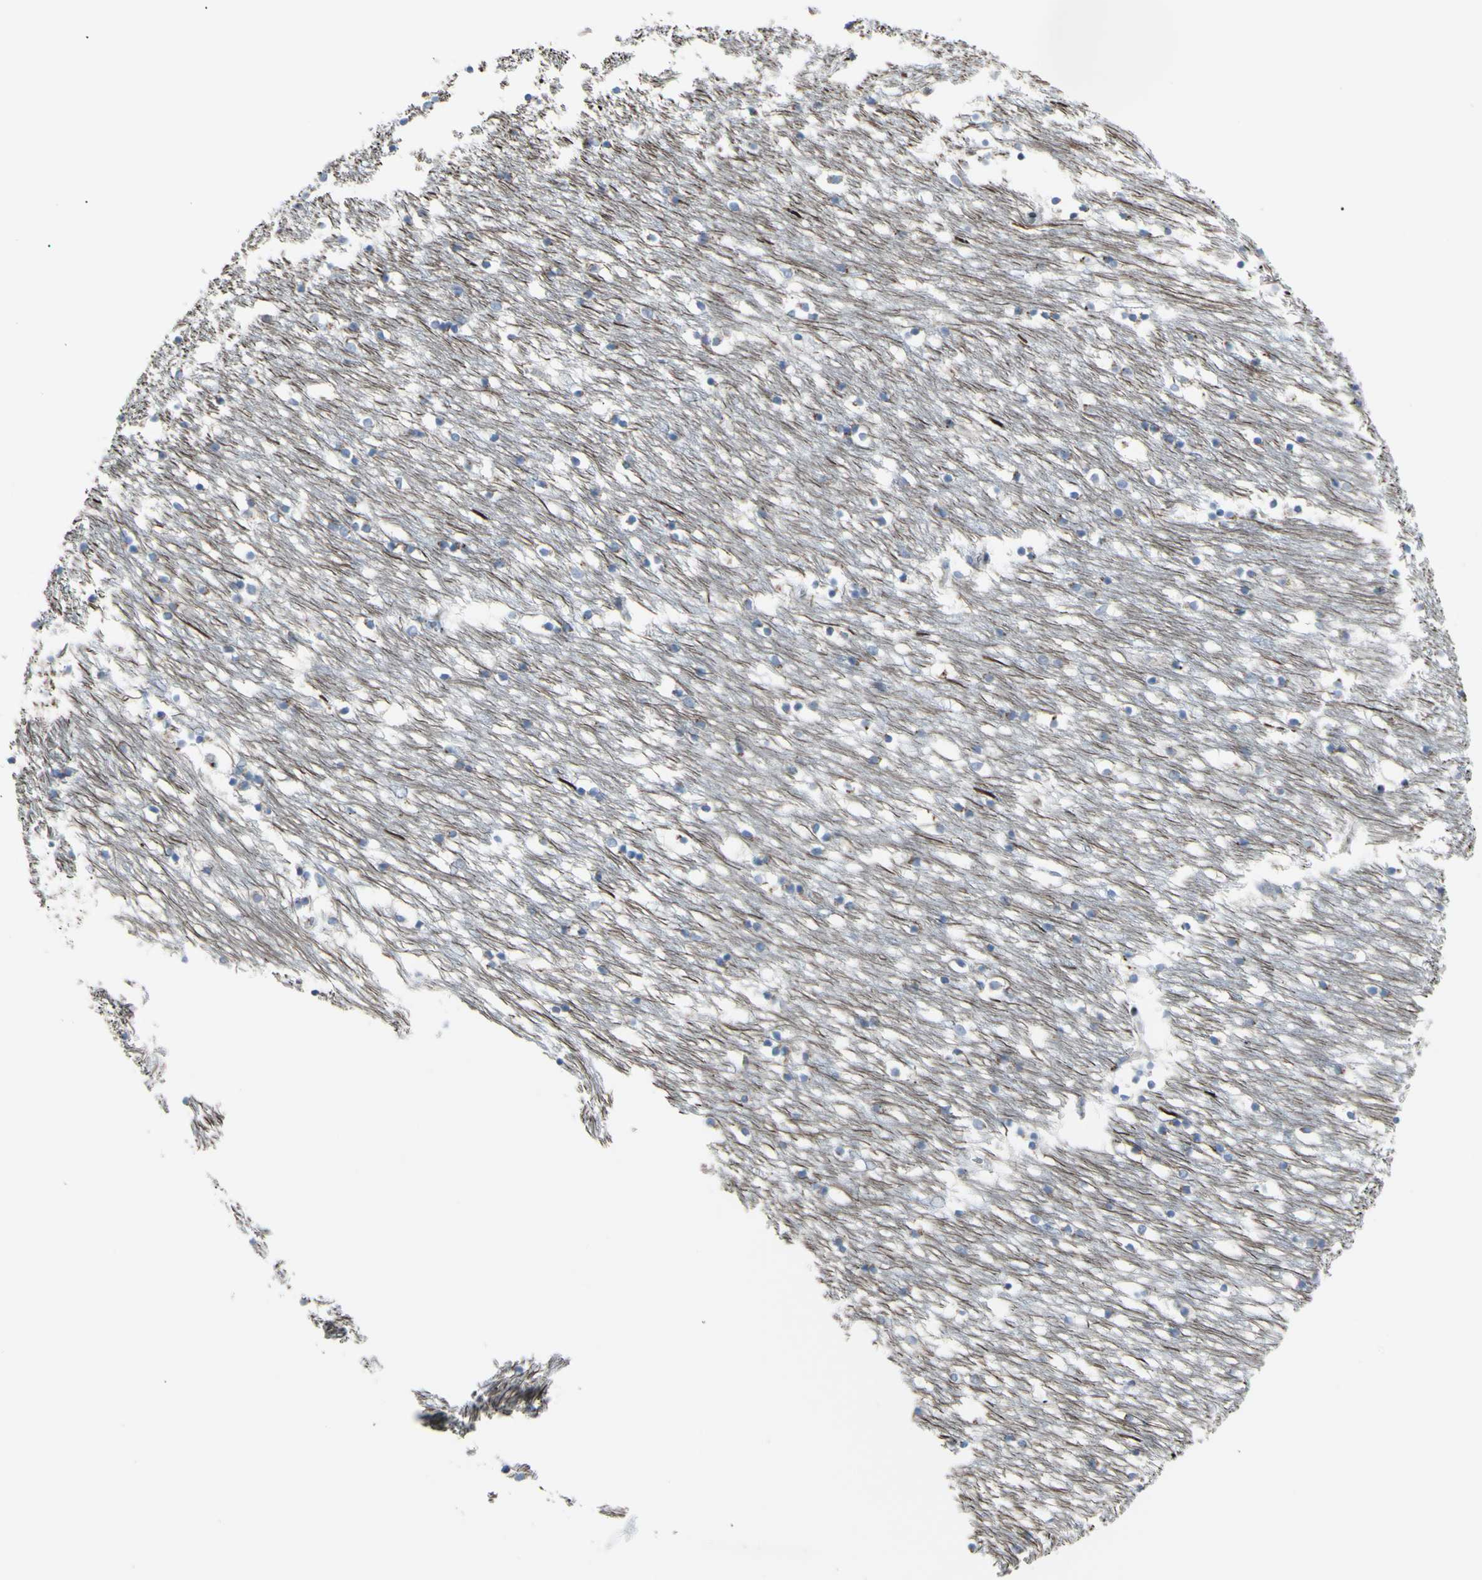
{"staining": {"intensity": "moderate", "quantity": "<25%", "location": "cytoplasmic/membranous"}, "tissue": "caudate", "cell_type": "Glial cells", "image_type": "normal", "snomed": [{"axis": "morphology", "description": "Normal tissue, NOS"}, {"axis": "topography", "description": "Lateral ventricle wall"}], "caption": "The histopathology image demonstrates a brown stain indicating the presence of a protein in the cytoplasmic/membranous of glial cells in caudate.", "gene": "GLG1", "patient": {"sex": "male", "age": 45}}